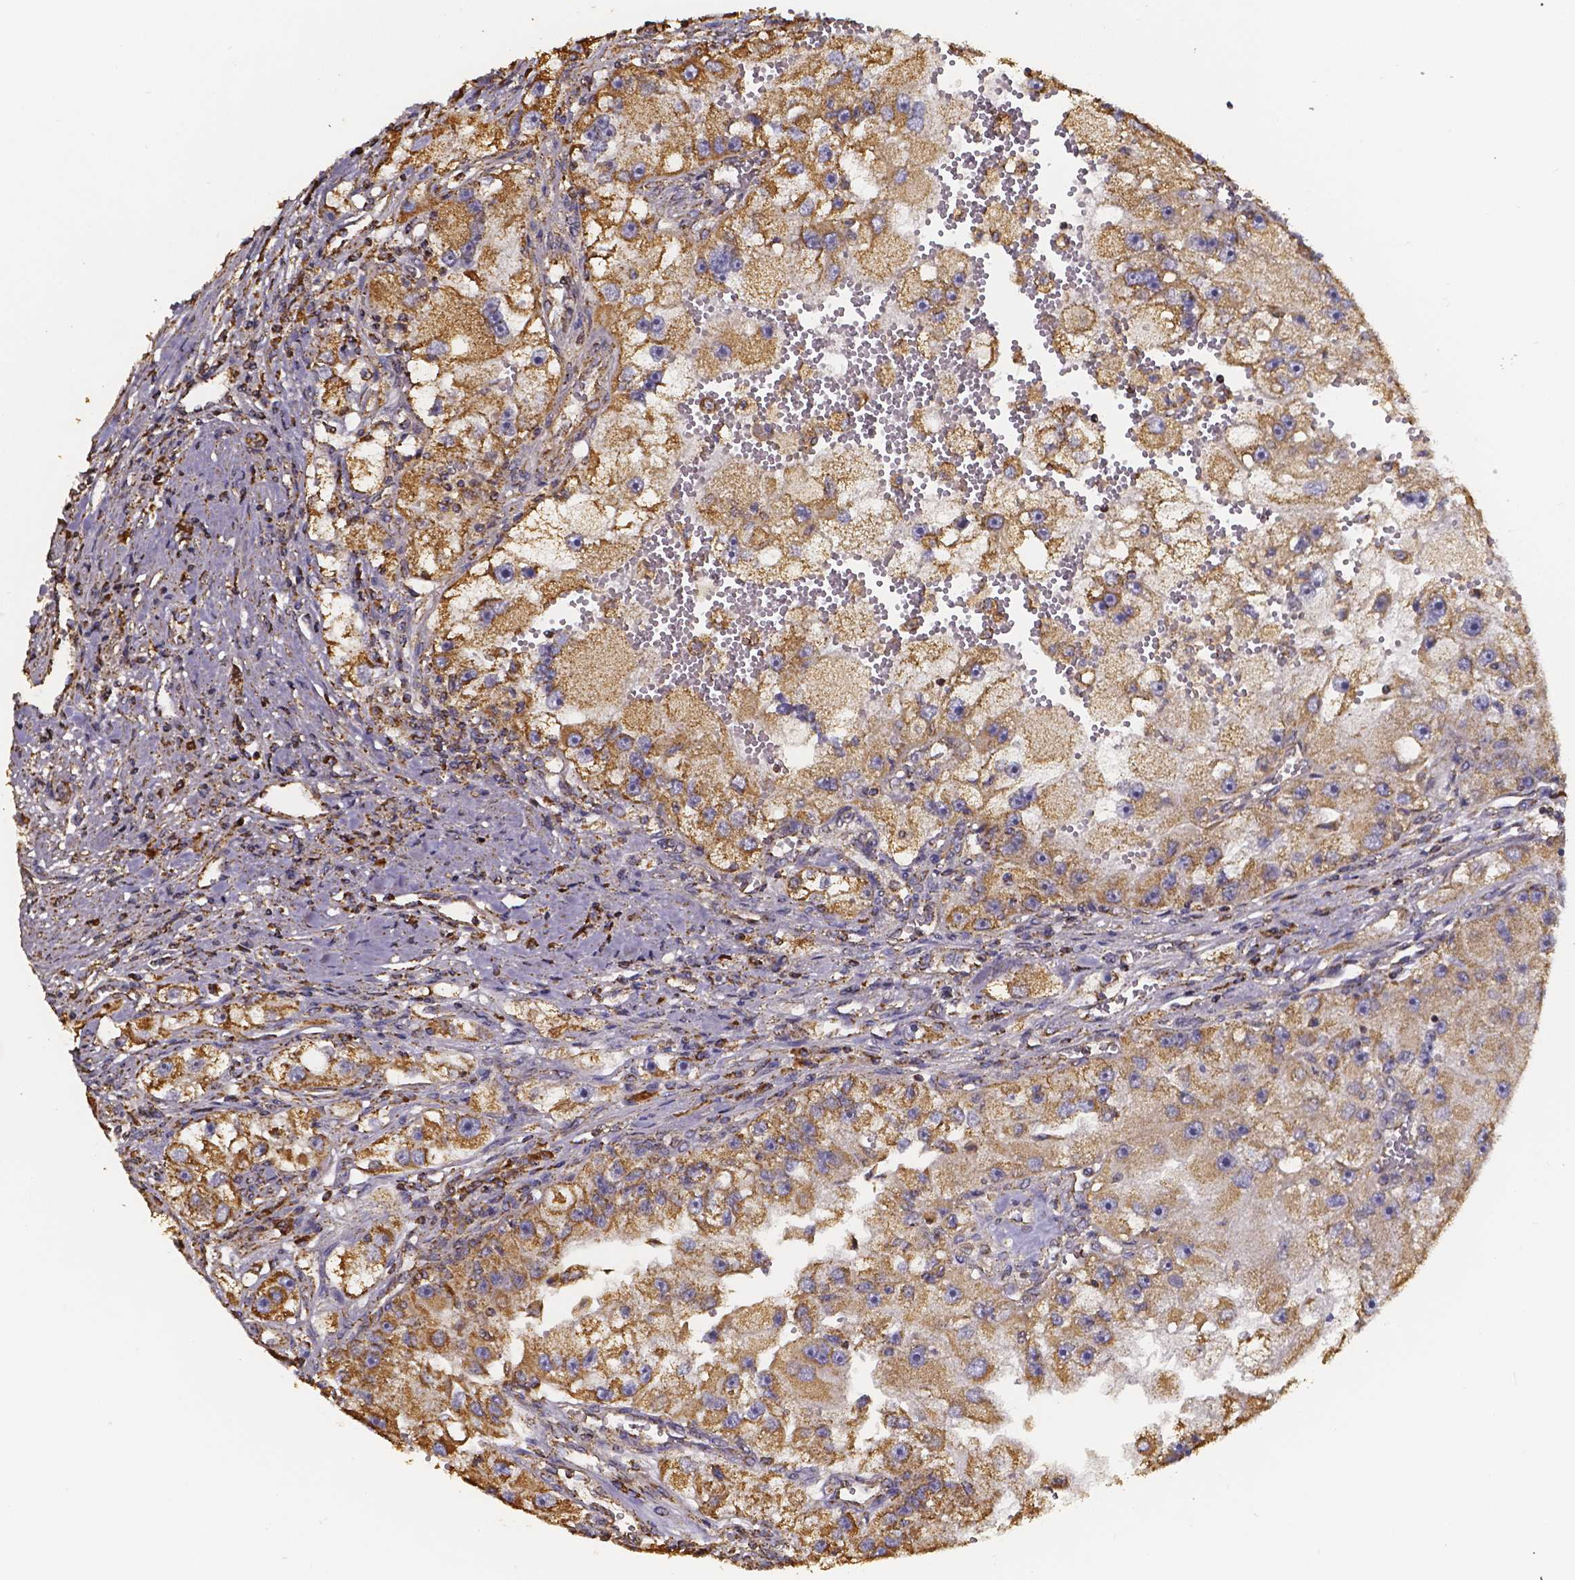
{"staining": {"intensity": "moderate", "quantity": ">75%", "location": "cytoplasmic/membranous"}, "tissue": "renal cancer", "cell_type": "Tumor cells", "image_type": "cancer", "snomed": [{"axis": "morphology", "description": "Adenocarcinoma, NOS"}, {"axis": "topography", "description": "Kidney"}], "caption": "A micrograph of human renal cancer (adenocarcinoma) stained for a protein demonstrates moderate cytoplasmic/membranous brown staining in tumor cells.", "gene": "SLC35D2", "patient": {"sex": "male", "age": 63}}